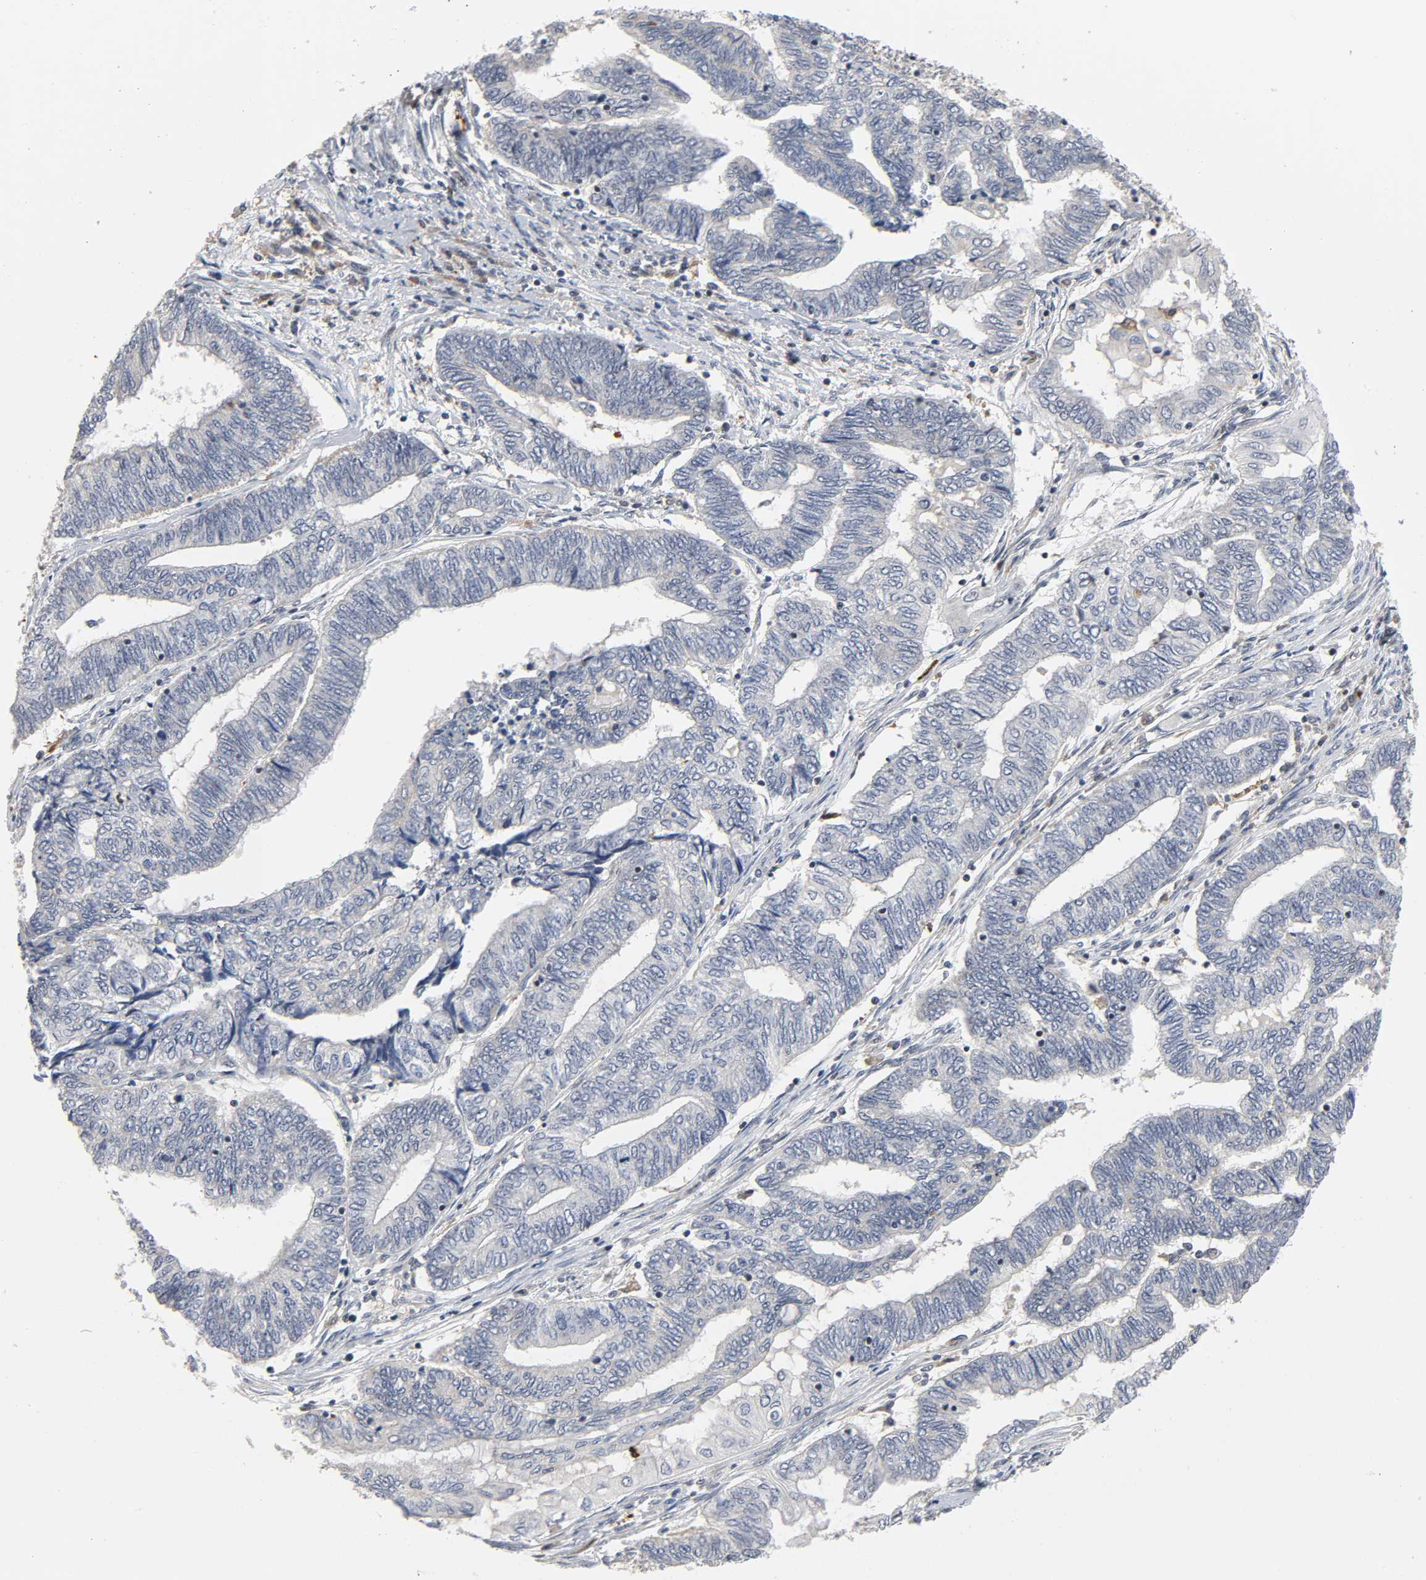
{"staining": {"intensity": "negative", "quantity": "none", "location": "none"}, "tissue": "endometrial cancer", "cell_type": "Tumor cells", "image_type": "cancer", "snomed": [{"axis": "morphology", "description": "Adenocarcinoma, NOS"}, {"axis": "topography", "description": "Uterus"}, {"axis": "topography", "description": "Endometrium"}], "caption": "Tumor cells are negative for protein expression in human endometrial adenocarcinoma.", "gene": "KAT2B", "patient": {"sex": "female", "age": 70}}